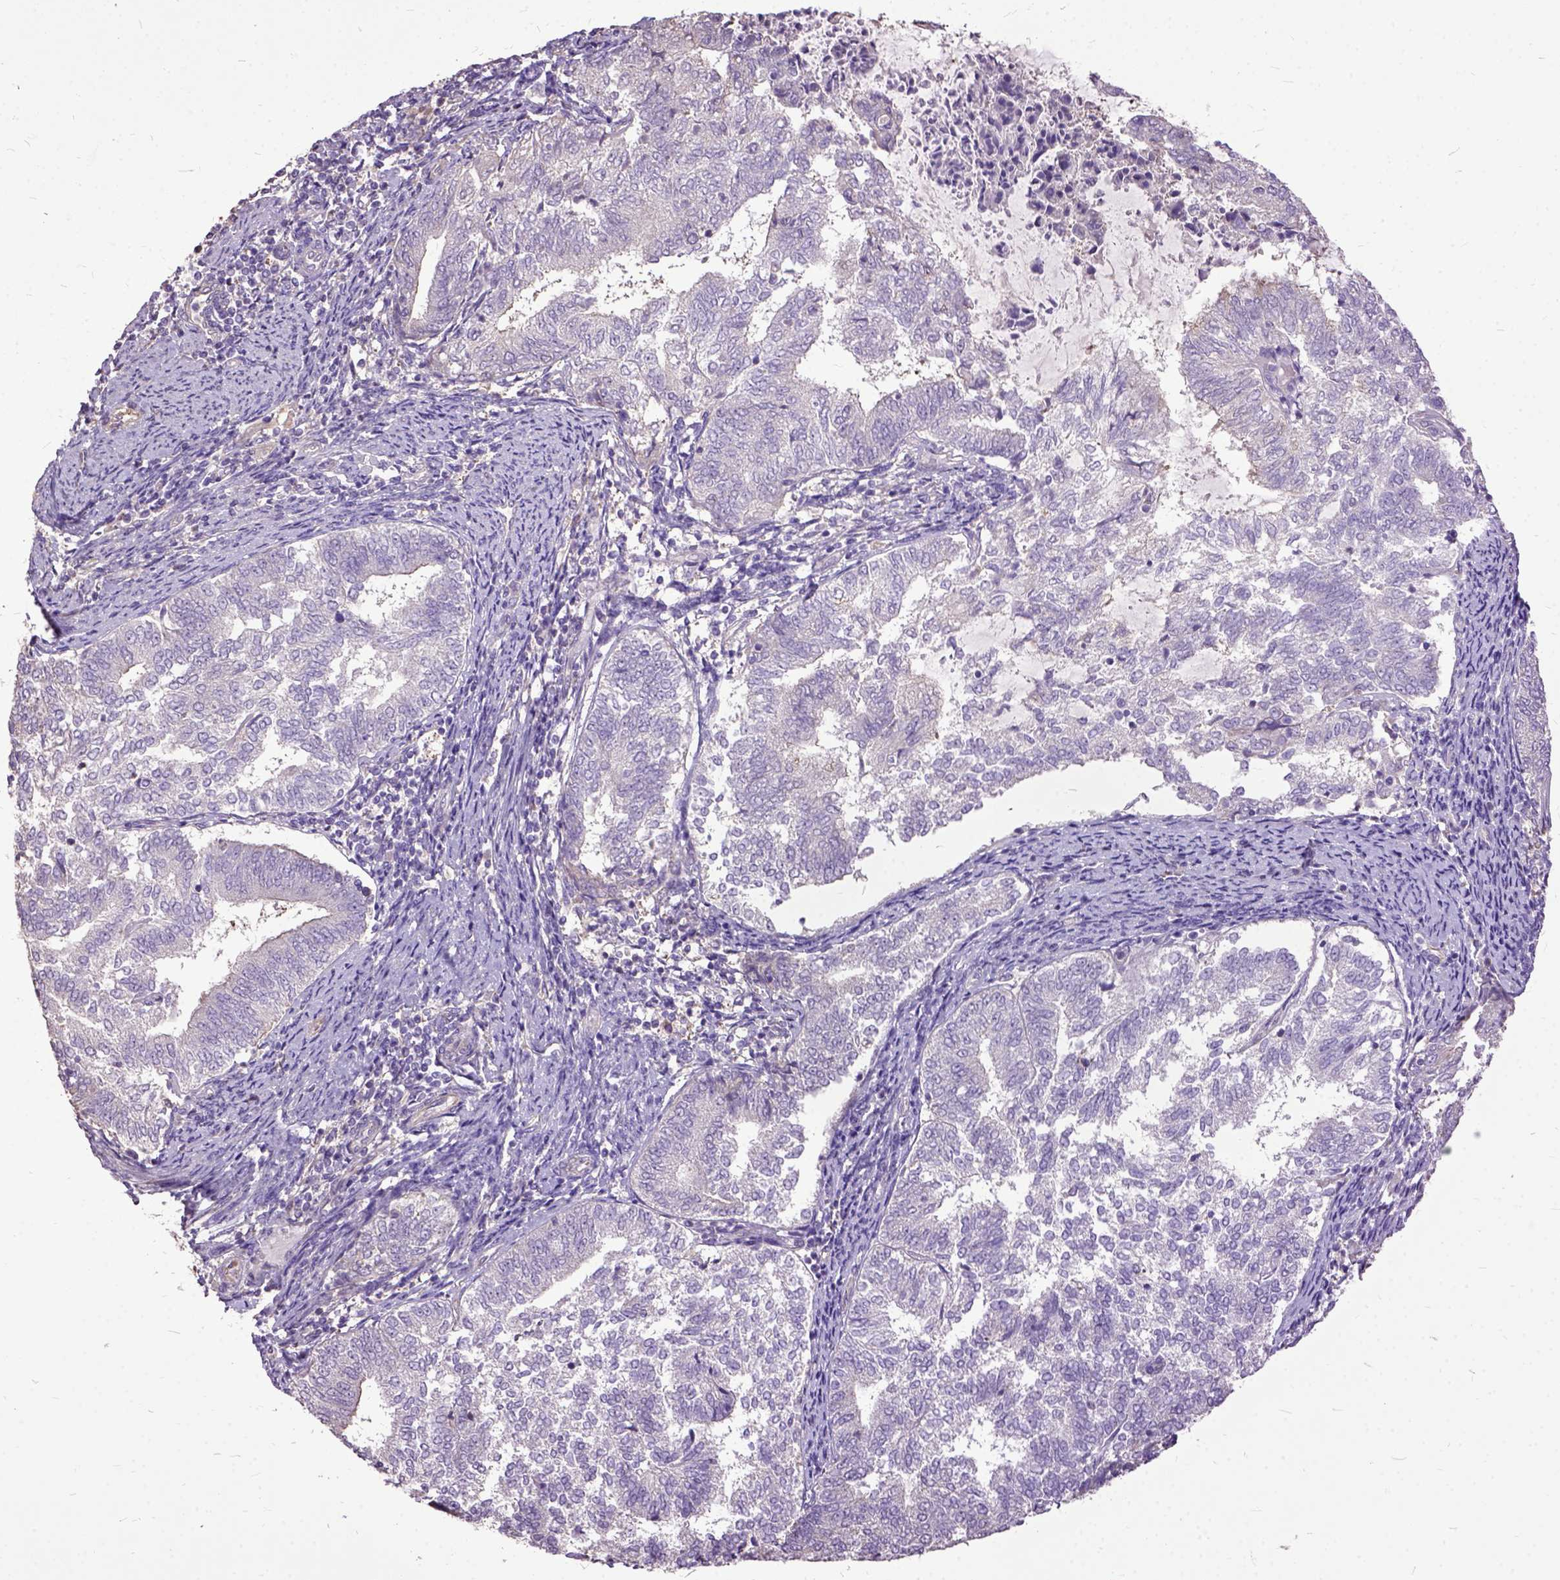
{"staining": {"intensity": "negative", "quantity": "none", "location": "none"}, "tissue": "endometrial cancer", "cell_type": "Tumor cells", "image_type": "cancer", "snomed": [{"axis": "morphology", "description": "Adenocarcinoma, NOS"}, {"axis": "topography", "description": "Endometrium"}], "caption": "IHC image of human endometrial cancer (adenocarcinoma) stained for a protein (brown), which displays no expression in tumor cells.", "gene": "AREG", "patient": {"sex": "female", "age": 65}}